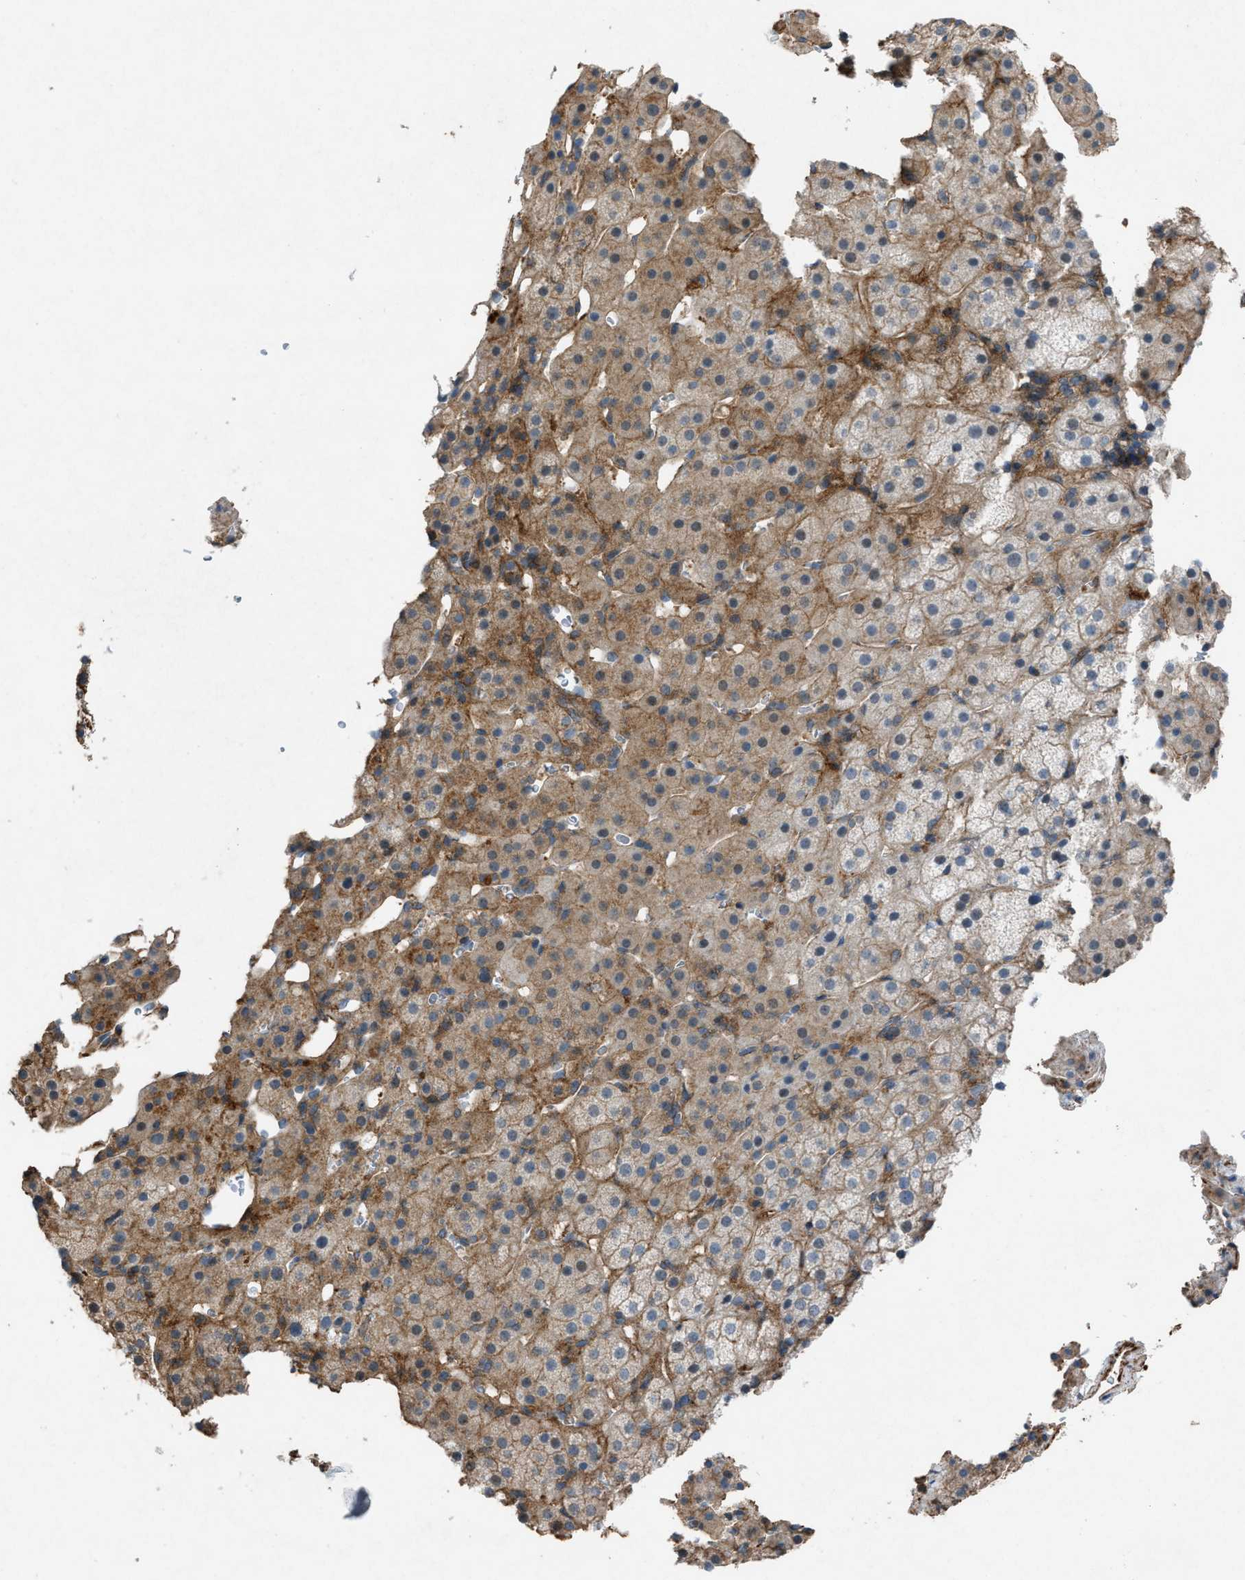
{"staining": {"intensity": "moderate", "quantity": "25%-75%", "location": "cytoplasmic/membranous"}, "tissue": "adrenal gland", "cell_type": "Glandular cells", "image_type": "normal", "snomed": [{"axis": "morphology", "description": "Normal tissue, NOS"}, {"axis": "topography", "description": "Adrenal gland"}], "caption": "Human adrenal gland stained for a protein (brown) demonstrates moderate cytoplasmic/membranous positive staining in approximately 25%-75% of glandular cells.", "gene": "NCK2", "patient": {"sex": "female", "age": 57}}